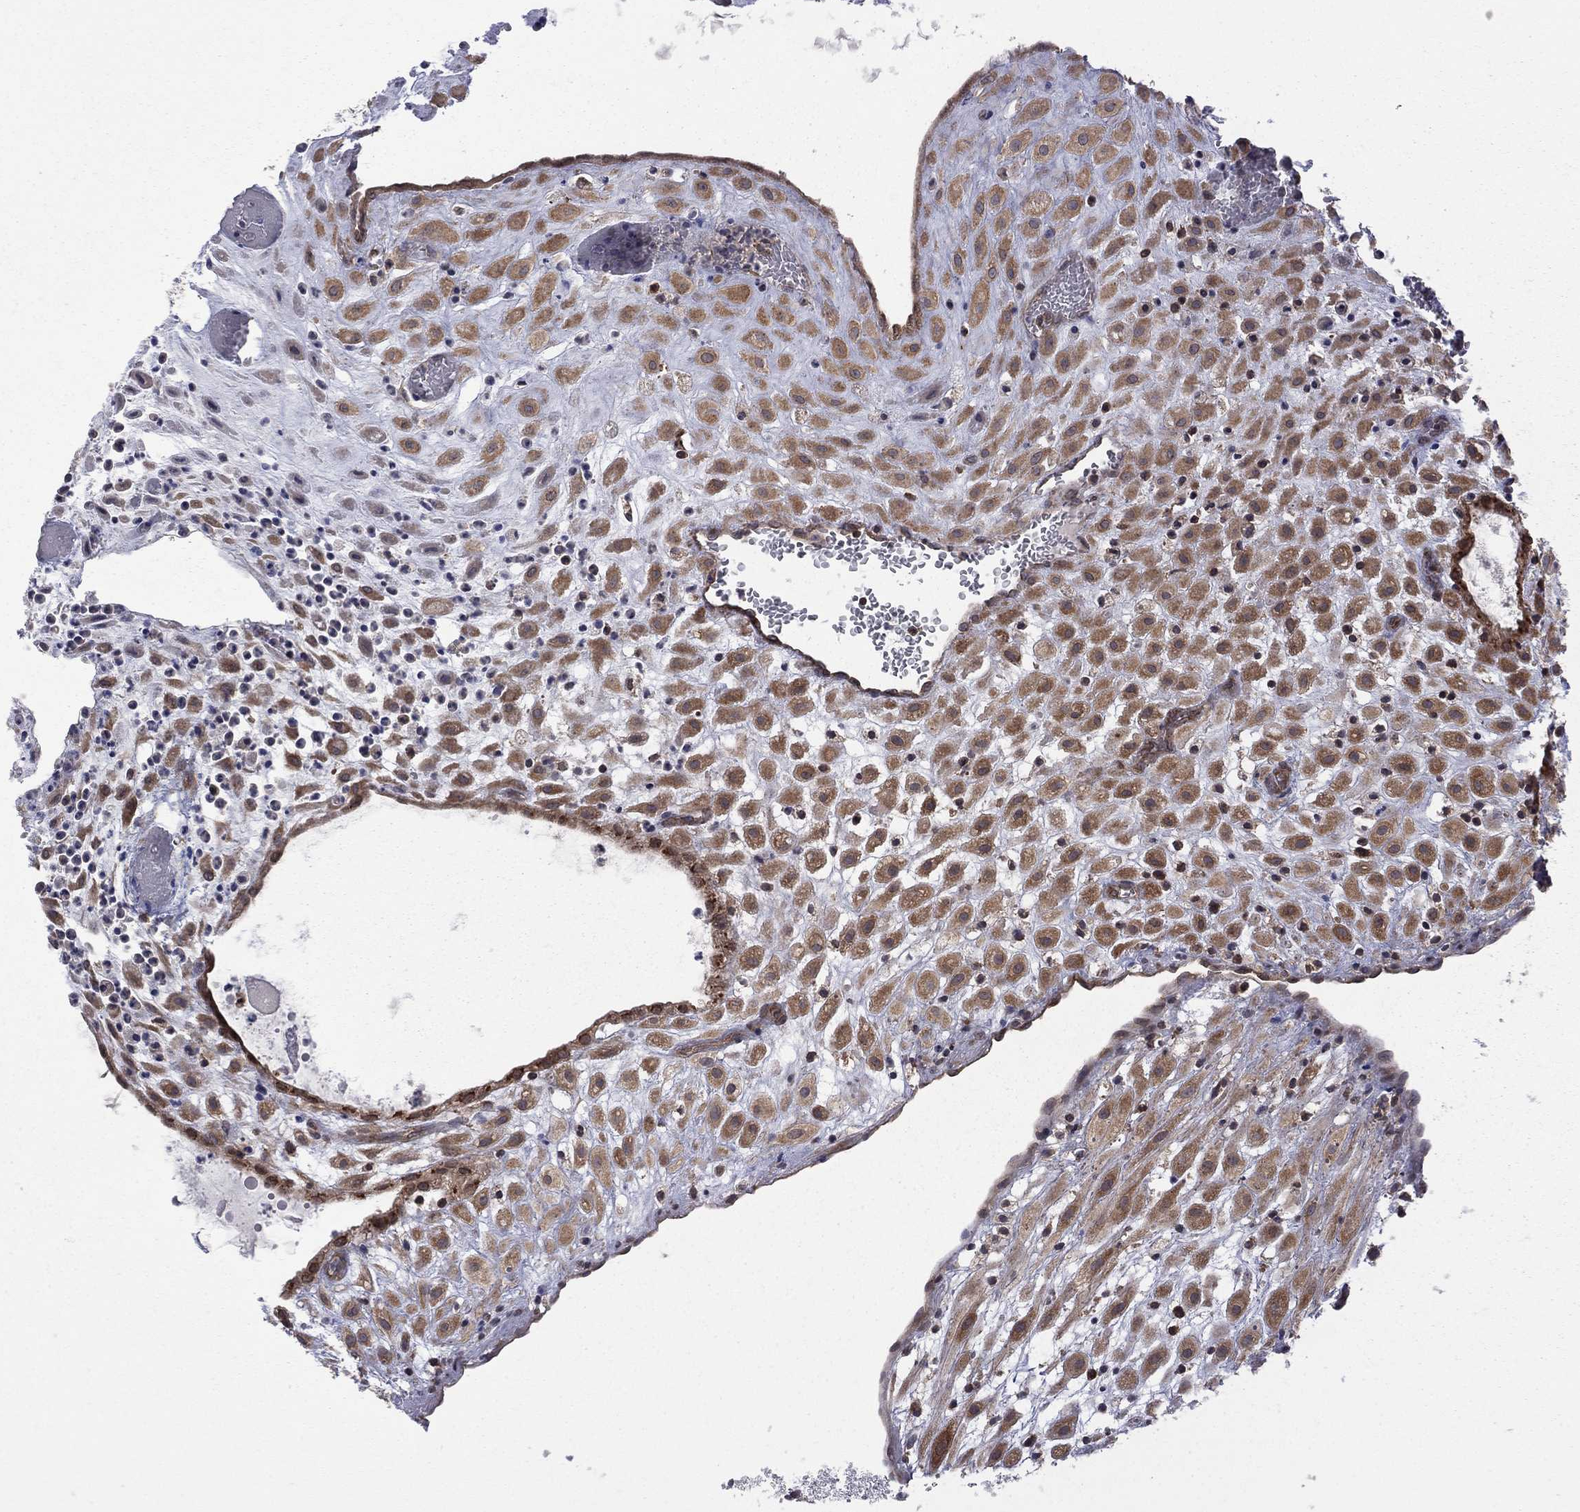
{"staining": {"intensity": "moderate", "quantity": ">75%", "location": "cytoplasmic/membranous"}, "tissue": "placenta", "cell_type": "Decidual cells", "image_type": "normal", "snomed": [{"axis": "morphology", "description": "Normal tissue, NOS"}, {"axis": "topography", "description": "Placenta"}], "caption": "Protein staining of unremarkable placenta shows moderate cytoplasmic/membranous positivity in approximately >75% of decidual cells.", "gene": "NAA50", "patient": {"sex": "female", "age": 24}}